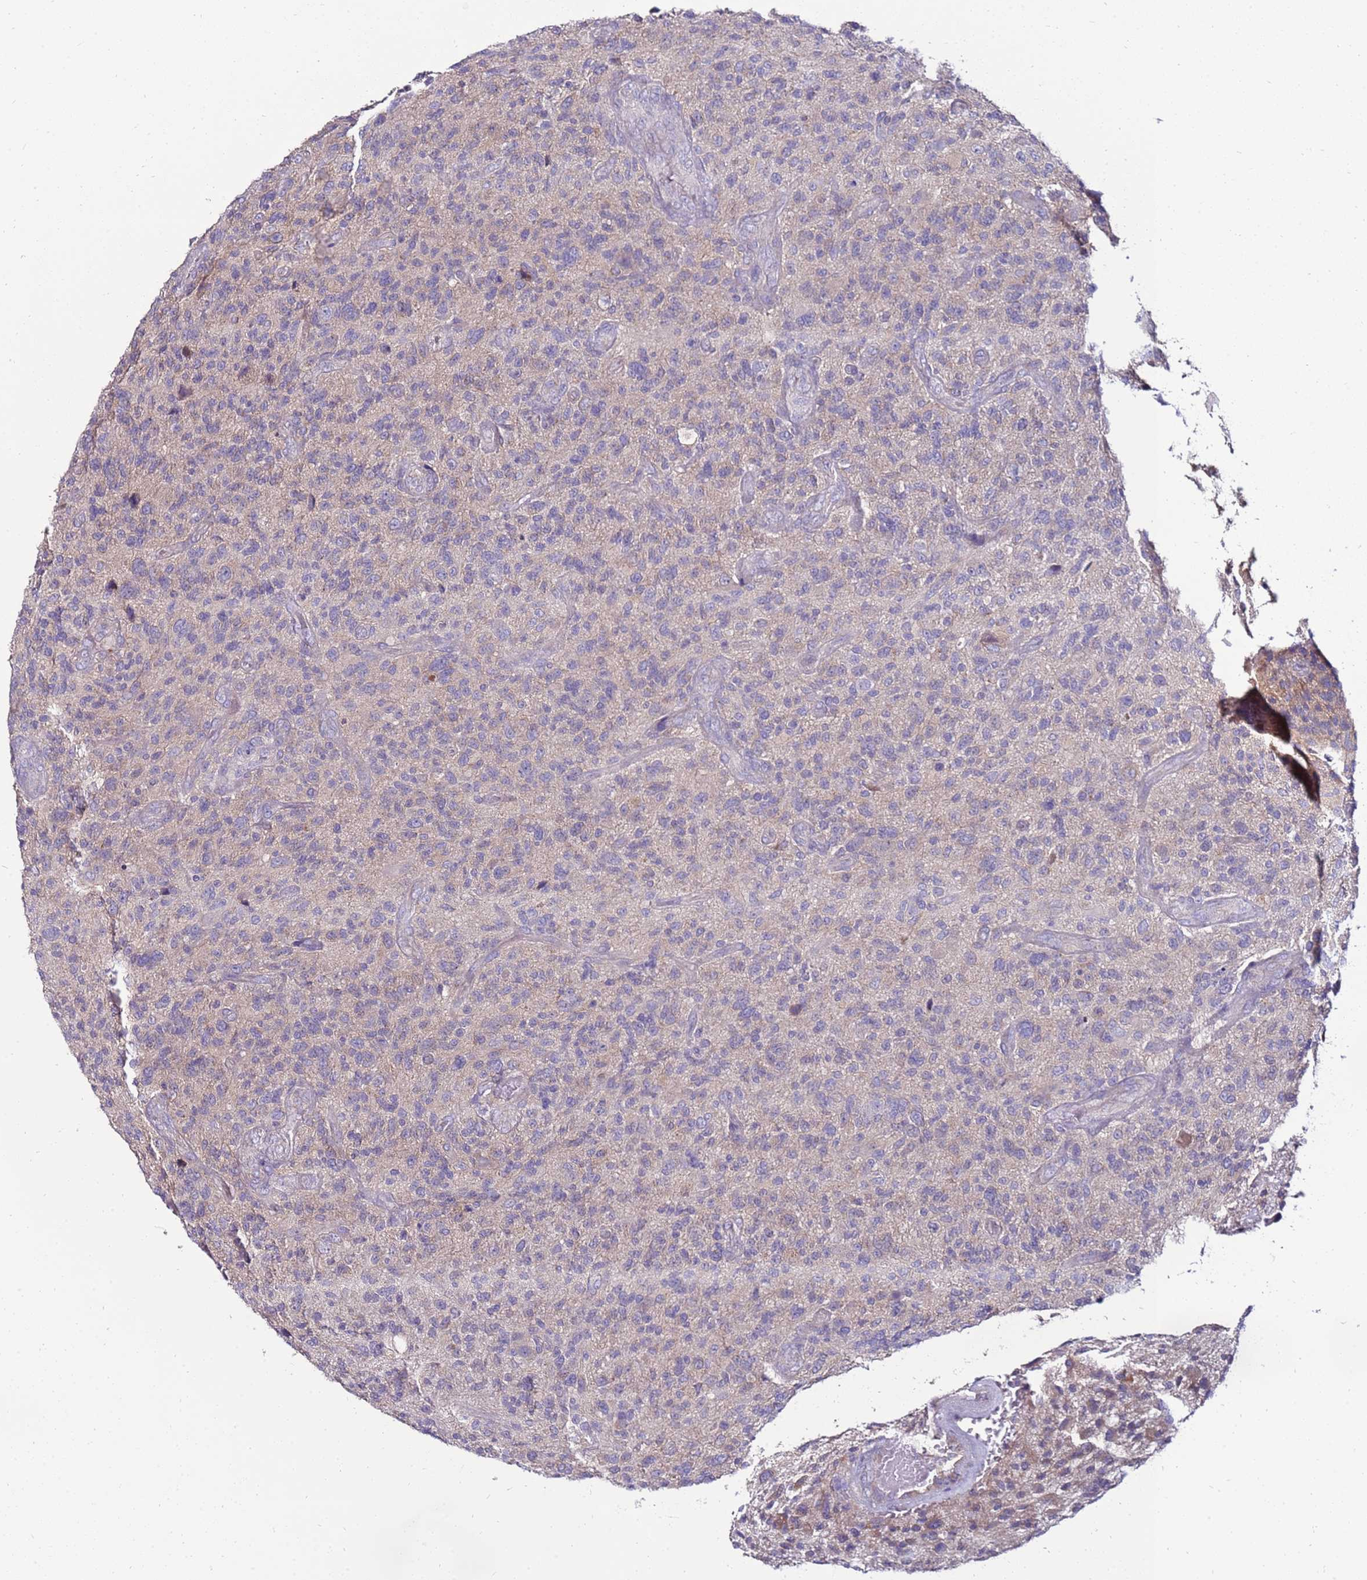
{"staining": {"intensity": "negative", "quantity": "none", "location": "none"}, "tissue": "glioma", "cell_type": "Tumor cells", "image_type": "cancer", "snomed": [{"axis": "morphology", "description": "Glioma, malignant, High grade"}, {"axis": "topography", "description": "Brain"}], "caption": "Glioma stained for a protein using immunohistochemistry (IHC) reveals no positivity tumor cells.", "gene": "GPN3", "patient": {"sex": "male", "age": 47}}